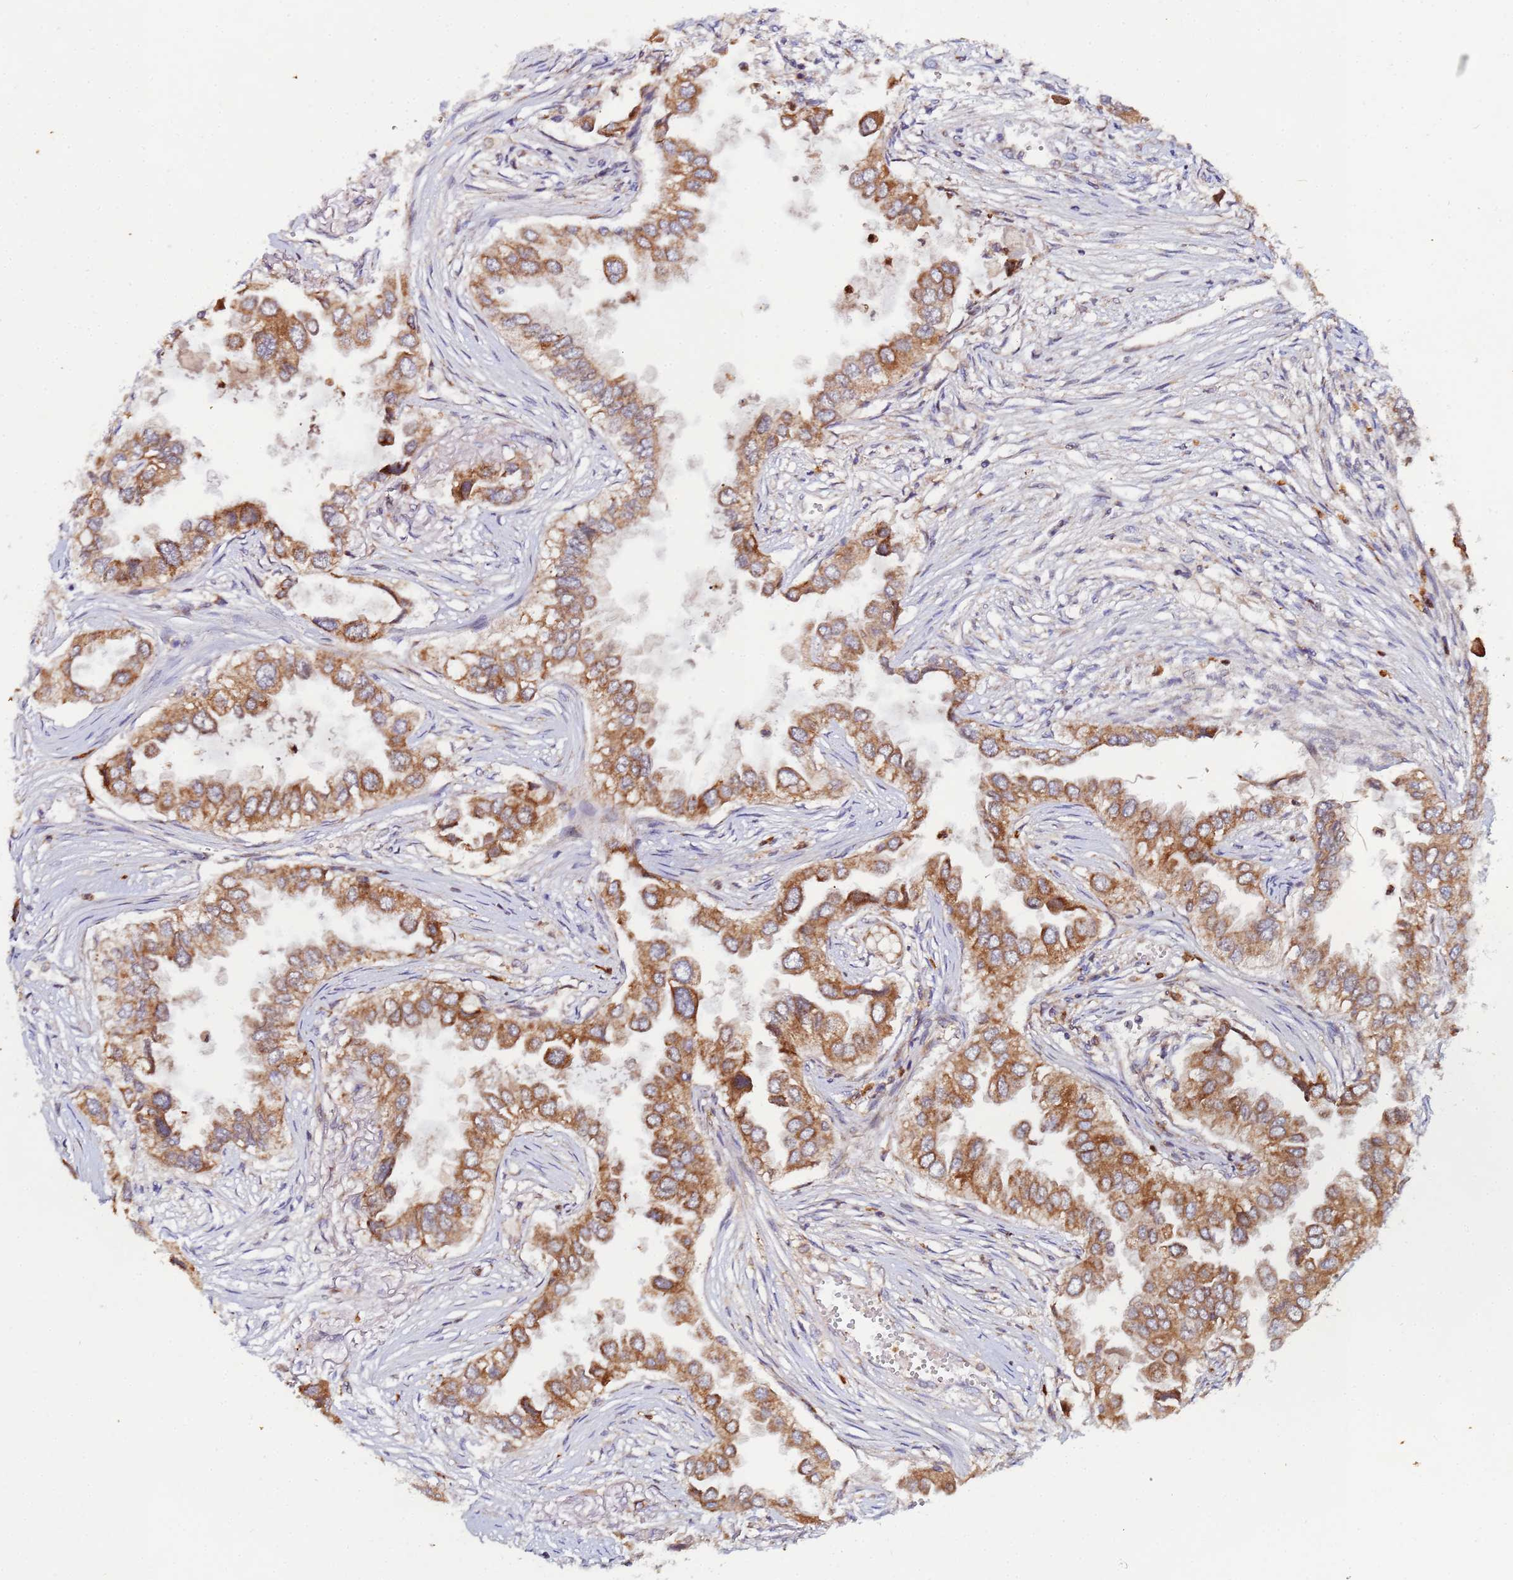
{"staining": {"intensity": "moderate", "quantity": ">75%", "location": "cytoplasmic/membranous"}, "tissue": "lung cancer", "cell_type": "Tumor cells", "image_type": "cancer", "snomed": [{"axis": "morphology", "description": "Adenocarcinoma, NOS"}, {"axis": "topography", "description": "Lung"}], "caption": "Immunohistochemical staining of lung adenocarcinoma demonstrates medium levels of moderate cytoplasmic/membranous expression in approximately >75% of tumor cells. (Brightfield microscopy of DAB IHC at high magnification).", "gene": "CCDC127", "patient": {"sex": "female", "age": 76}}